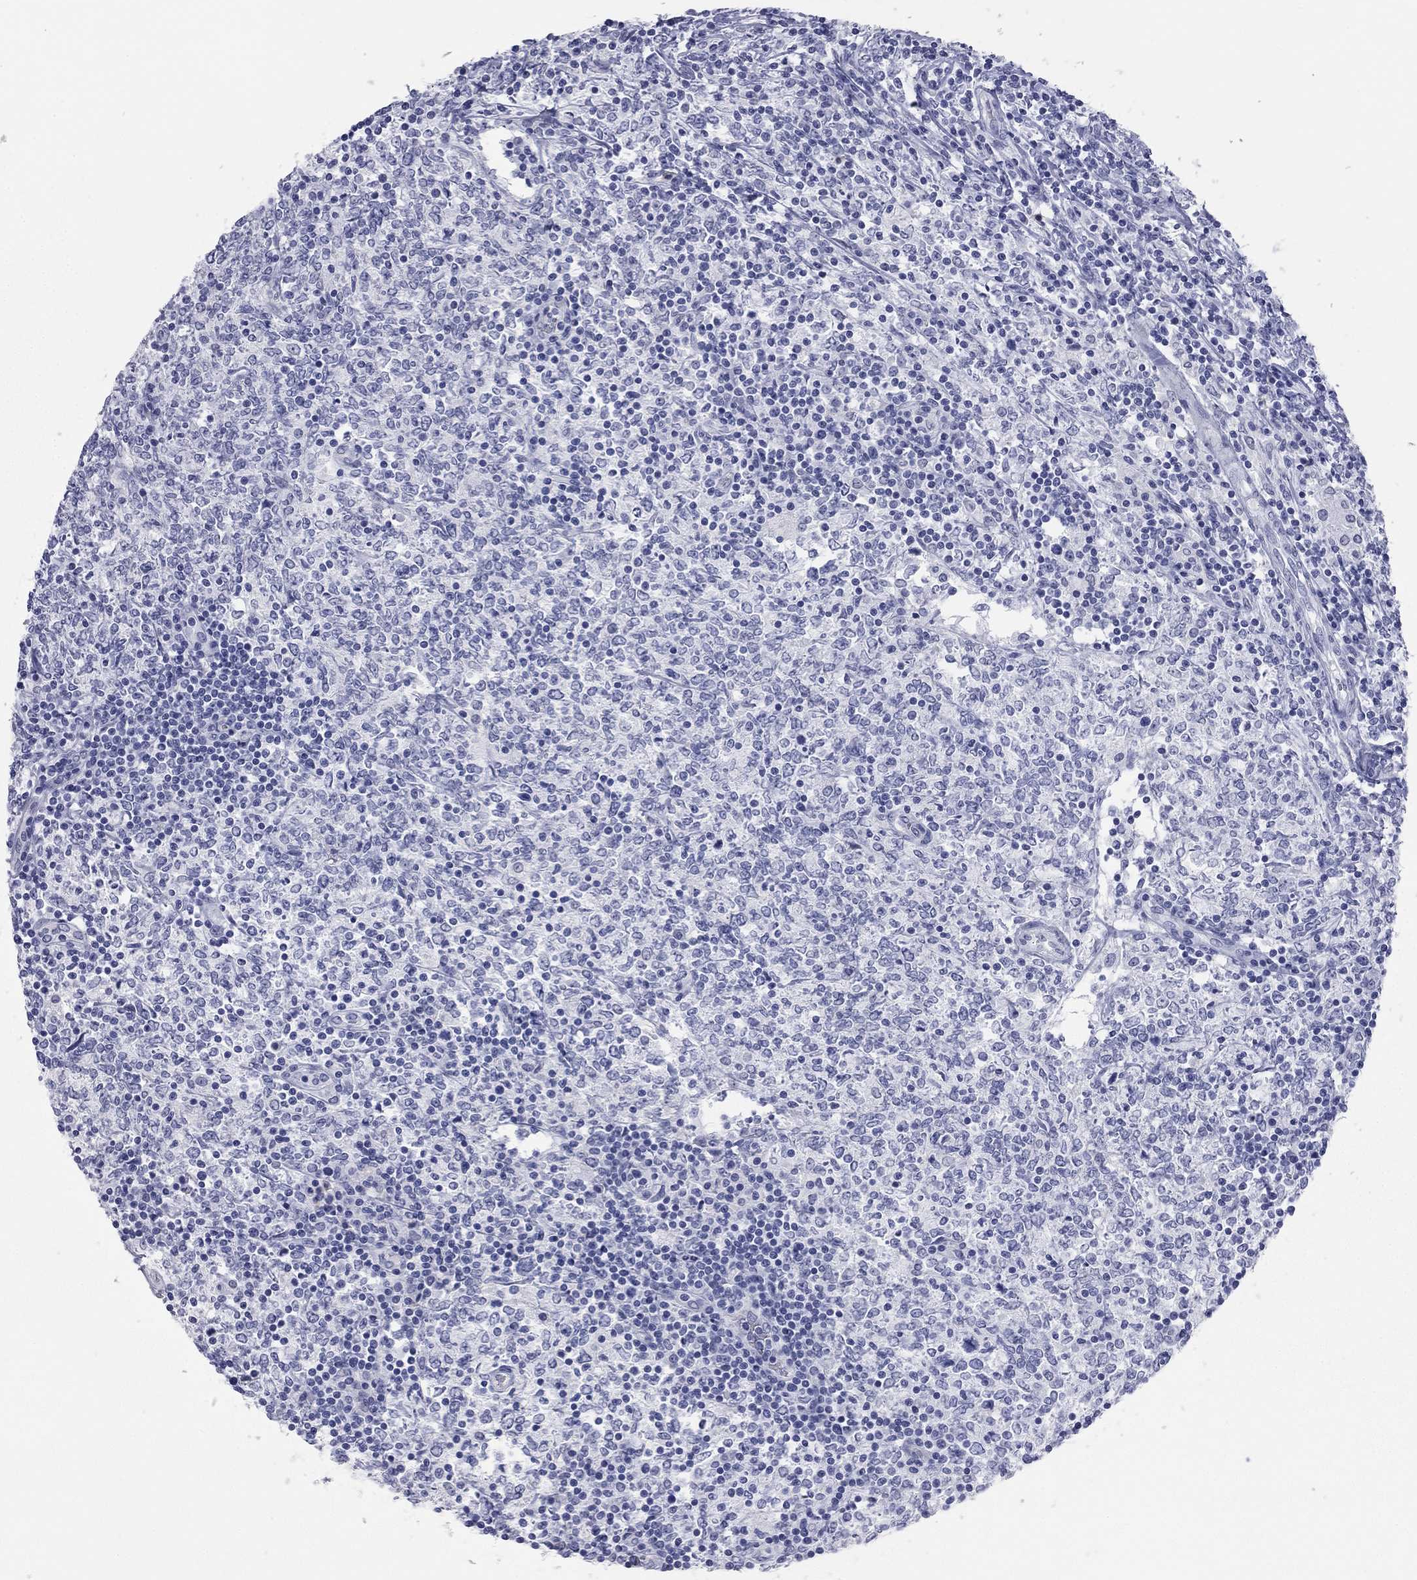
{"staining": {"intensity": "negative", "quantity": "none", "location": "none"}, "tissue": "lymphoma", "cell_type": "Tumor cells", "image_type": "cancer", "snomed": [{"axis": "morphology", "description": "Malignant lymphoma, non-Hodgkin's type, High grade"}, {"axis": "topography", "description": "Lymph node"}], "caption": "Lymphoma was stained to show a protein in brown. There is no significant expression in tumor cells.", "gene": "AK8", "patient": {"sex": "female", "age": 84}}